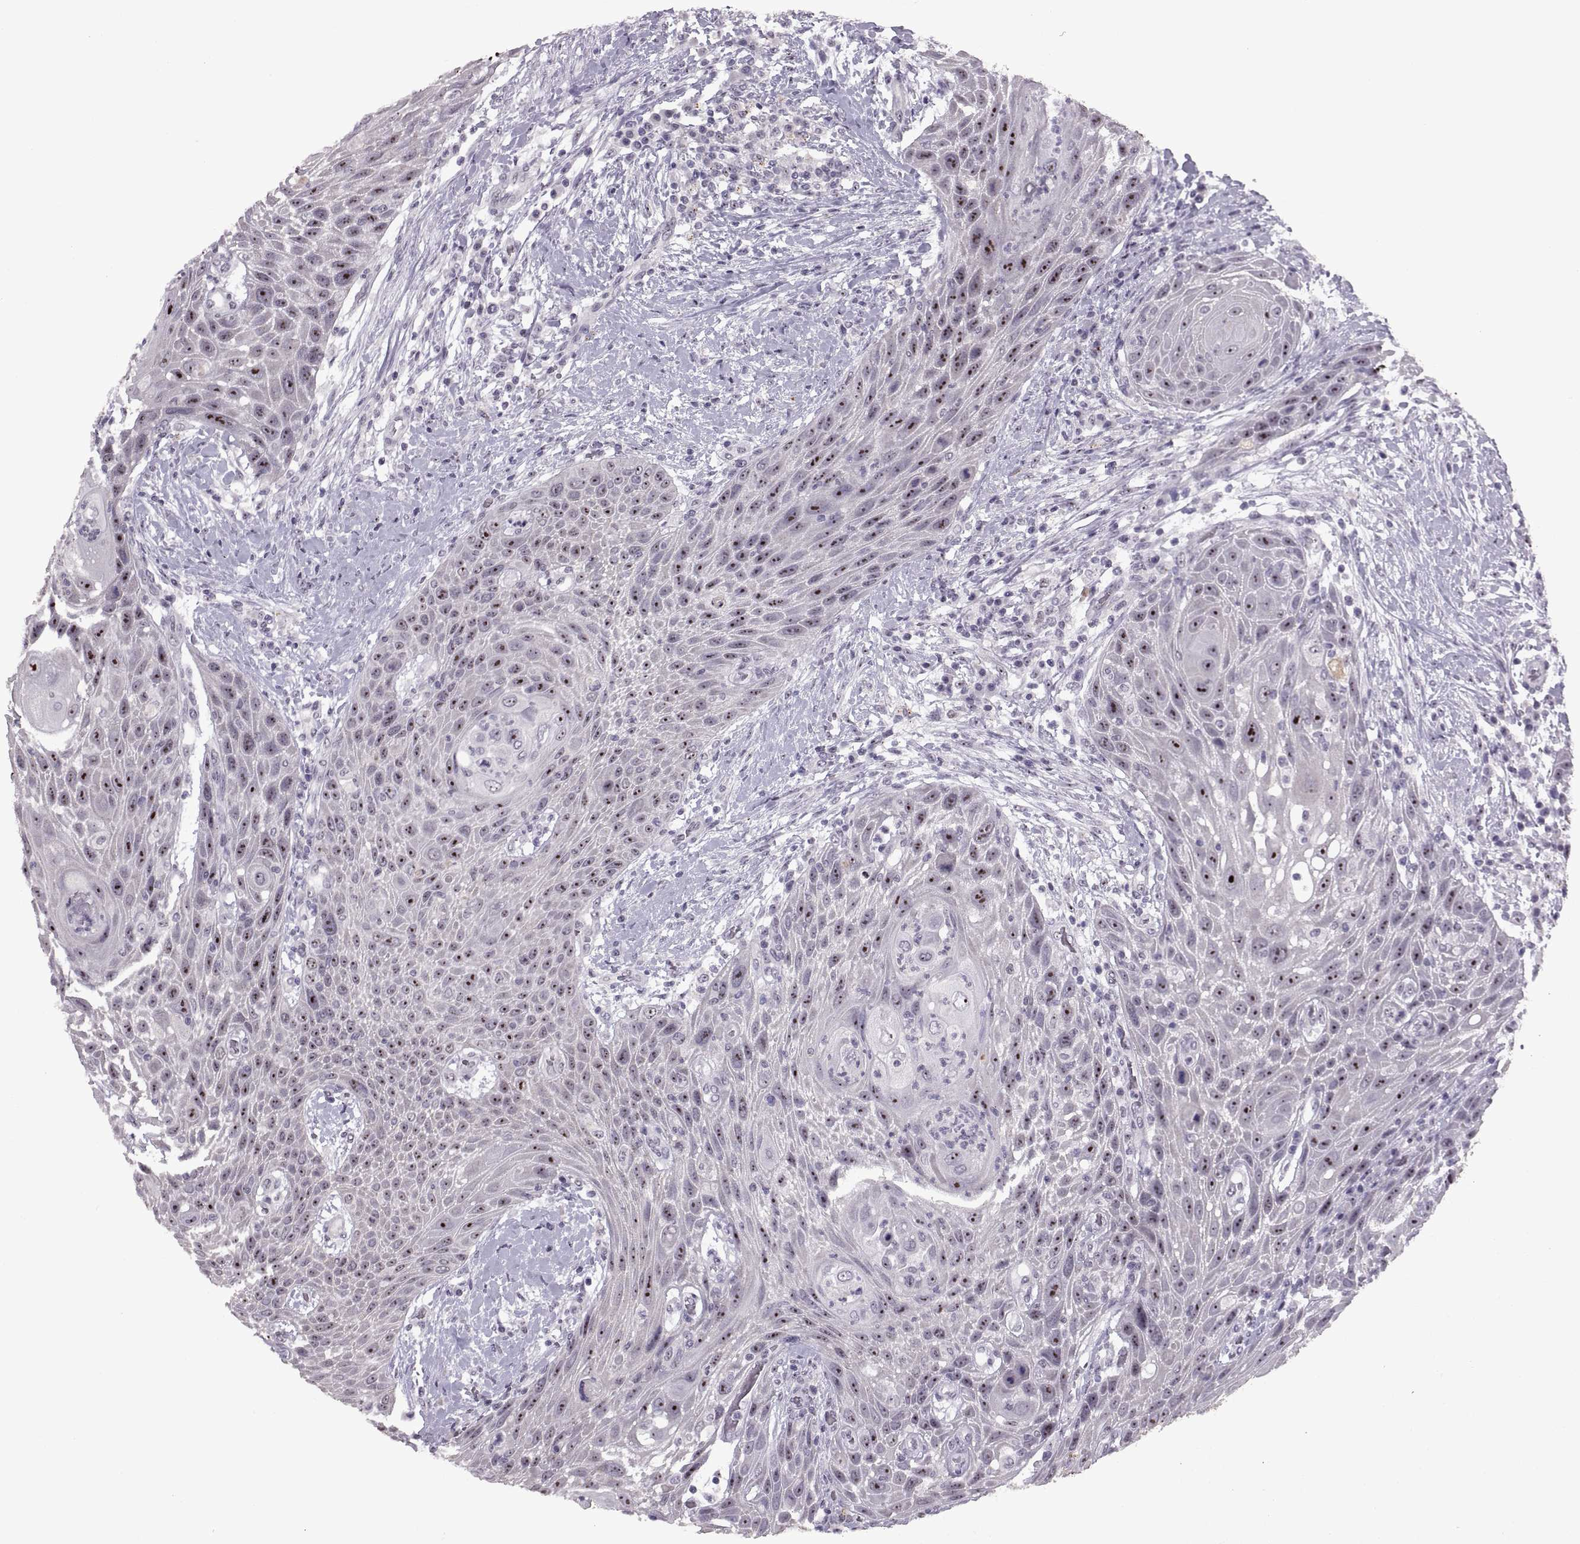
{"staining": {"intensity": "strong", "quantity": ">75%", "location": "nuclear"}, "tissue": "head and neck cancer", "cell_type": "Tumor cells", "image_type": "cancer", "snomed": [{"axis": "morphology", "description": "Squamous cell carcinoma, NOS"}, {"axis": "topography", "description": "Head-Neck"}], "caption": "The histopathology image exhibits immunohistochemical staining of head and neck squamous cell carcinoma. There is strong nuclear positivity is identified in approximately >75% of tumor cells.", "gene": "SINHCAF", "patient": {"sex": "male", "age": 69}}